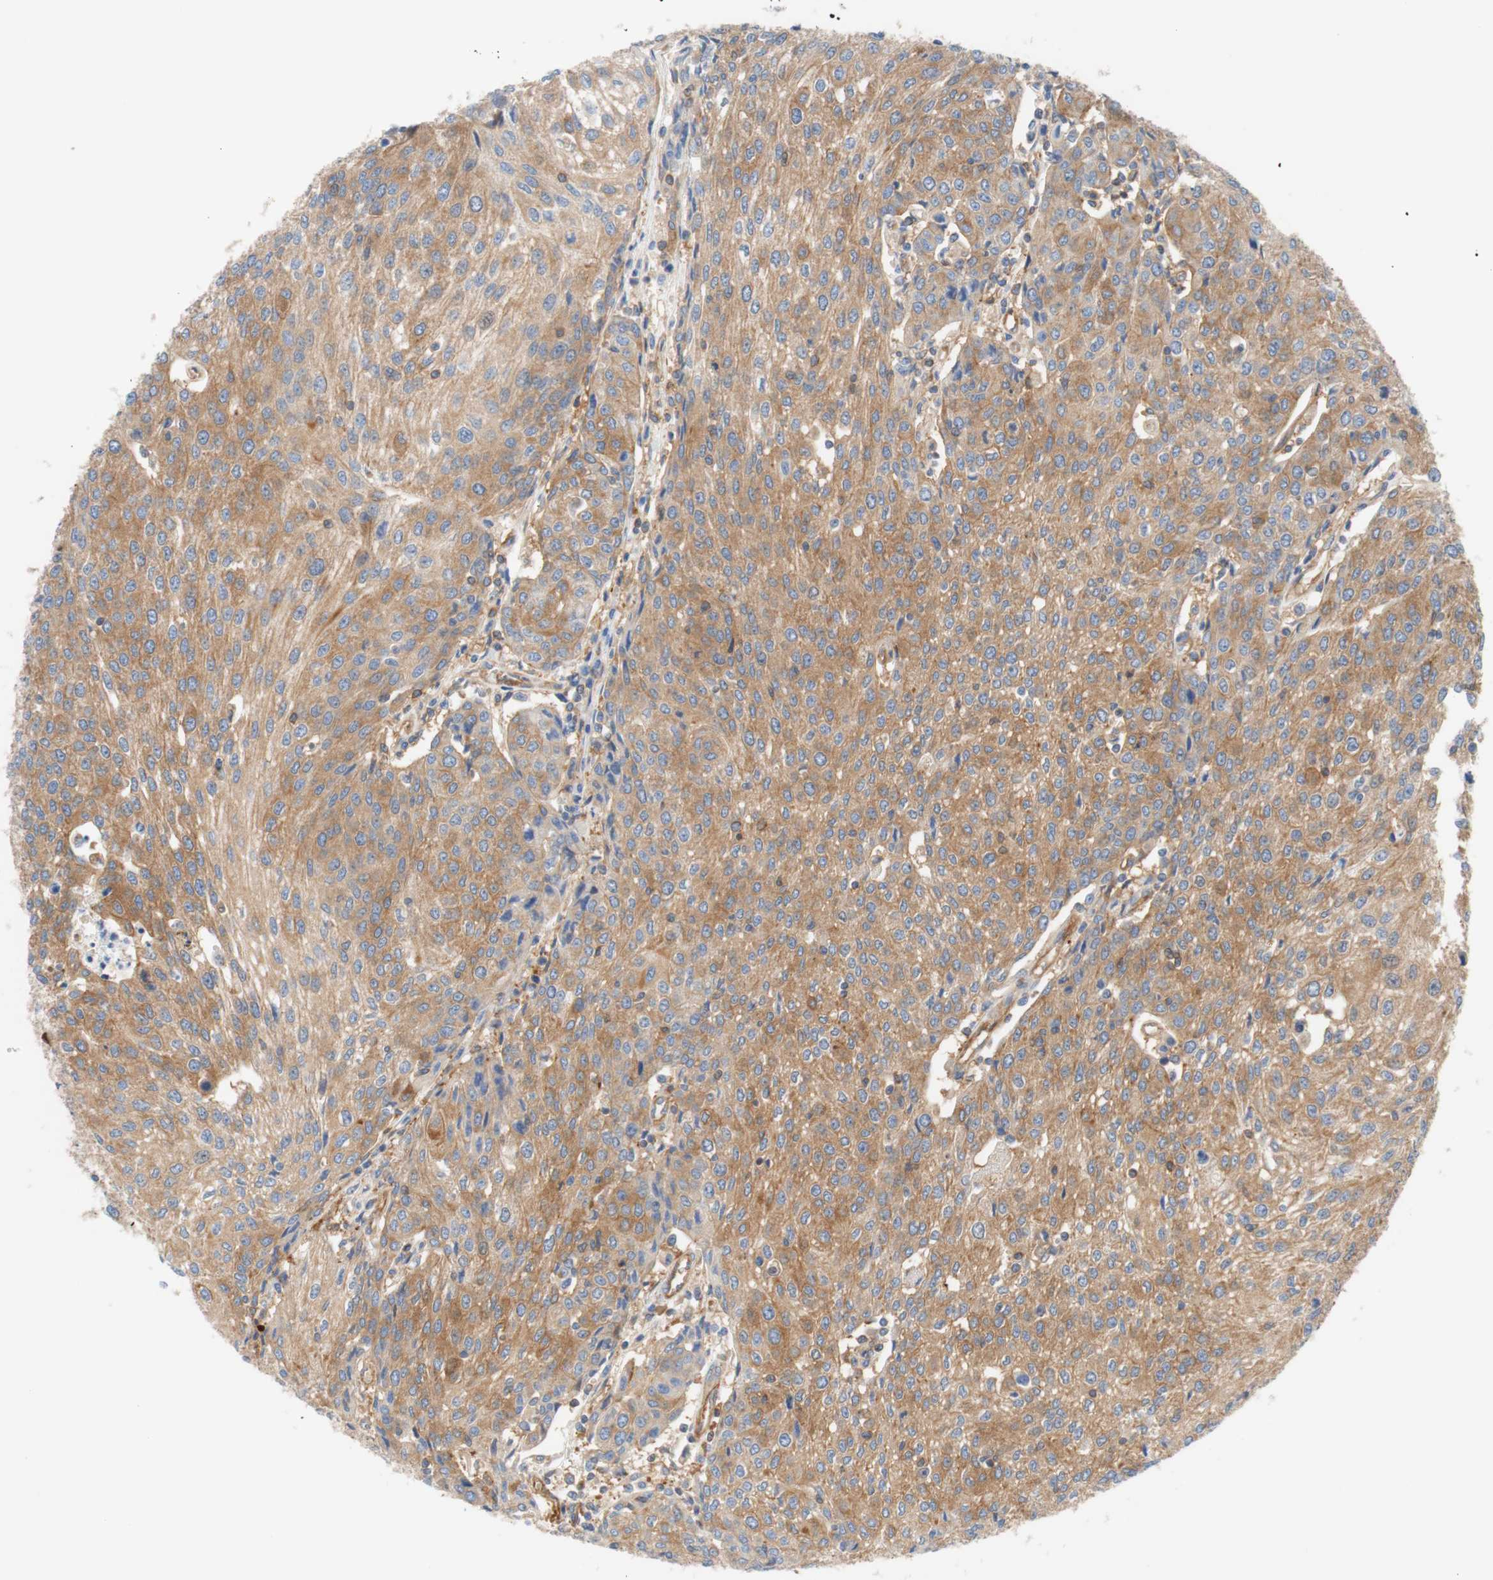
{"staining": {"intensity": "weak", "quantity": "25%-75%", "location": "cytoplasmic/membranous"}, "tissue": "urothelial cancer", "cell_type": "Tumor cells", "image_type": "cancer", "snomed": [{"axis": "morphology", "description": "Urothelial carcinoma, High grade"}, {"axis": "topography", "description": "Urinary bladder"}], "caption": "Immunohistochemistry (DAB) staining of high-grade urothelial carcinoma displays weak cytoplasmic/membranous protein positivity in about 25%-75% of tumor cells. (DAB (3,3'-diaminobenzidine) IHC with brightfield microscopy, high magnification).", "gene": "STOM", "patient": {"sex": "female", "age": 85}}